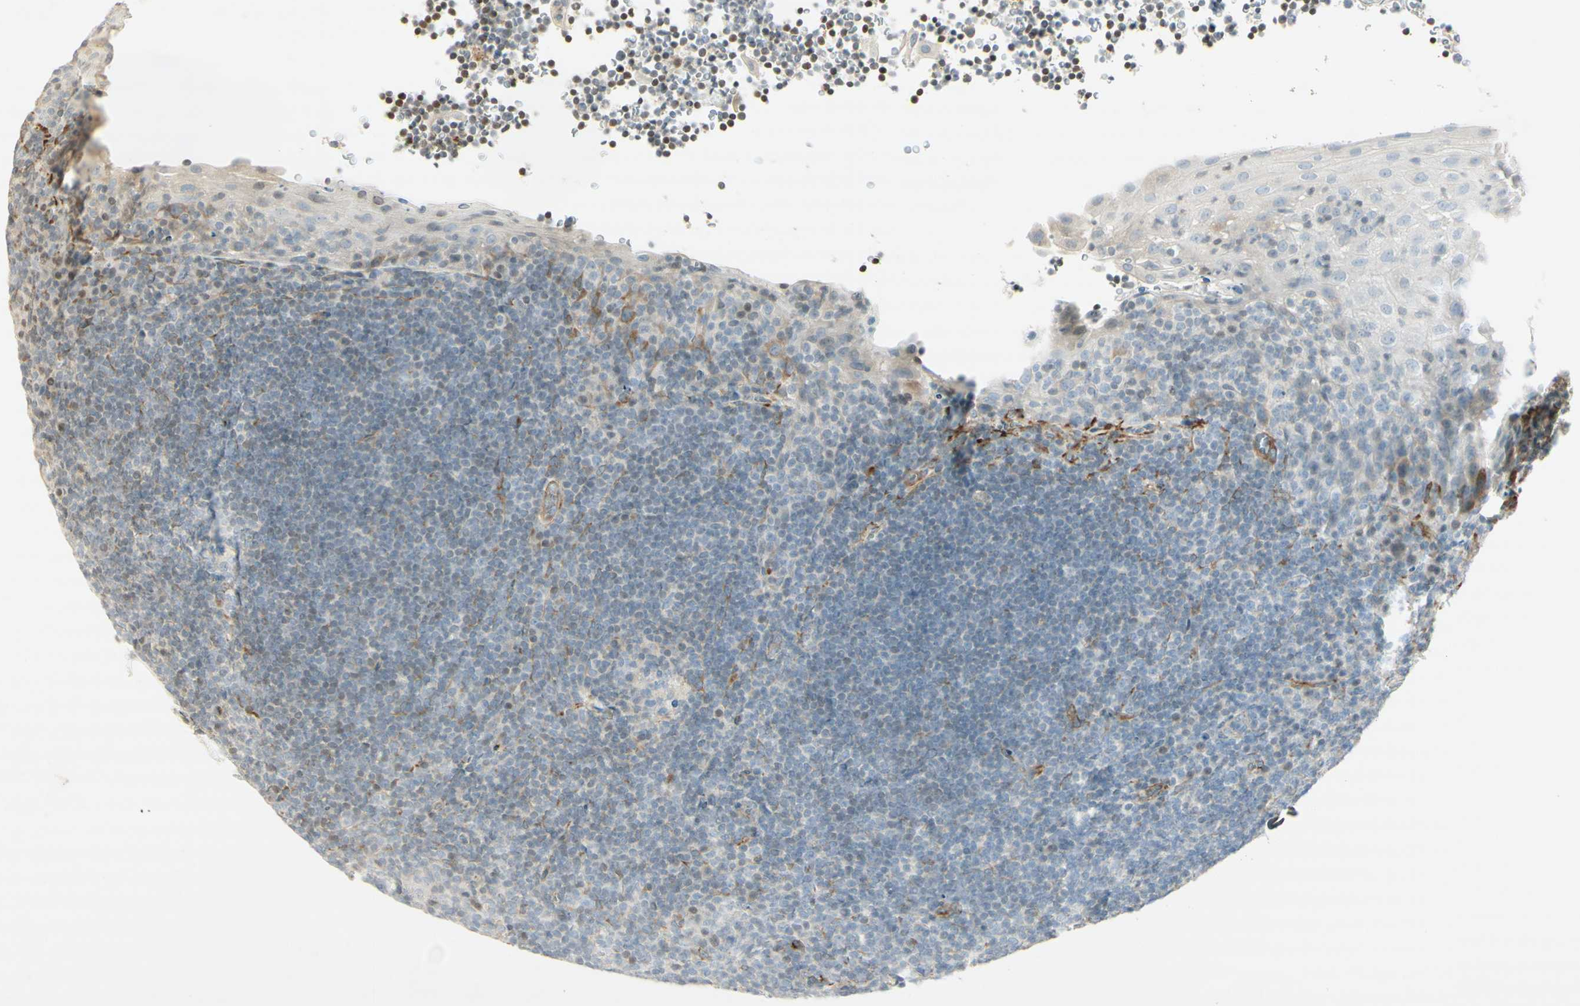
{"staining": {"intensity": "negative", "quantity": "none", "location": "none"}, "tissue": "tonsil", "cell_type": "Germinal center cells", "image_type": "normal", "snomed": [{"axis": "morphology", "description": "Normal tissue, NOS"}, {"axis": "topography", "description": "Tonsil"}], "caption": "Immunohistochemical staining of benign tonsil shows no significant expression in germinal center cells.", "gene": "MAP1B", "patient": {"sex": "male", "age": 37}}